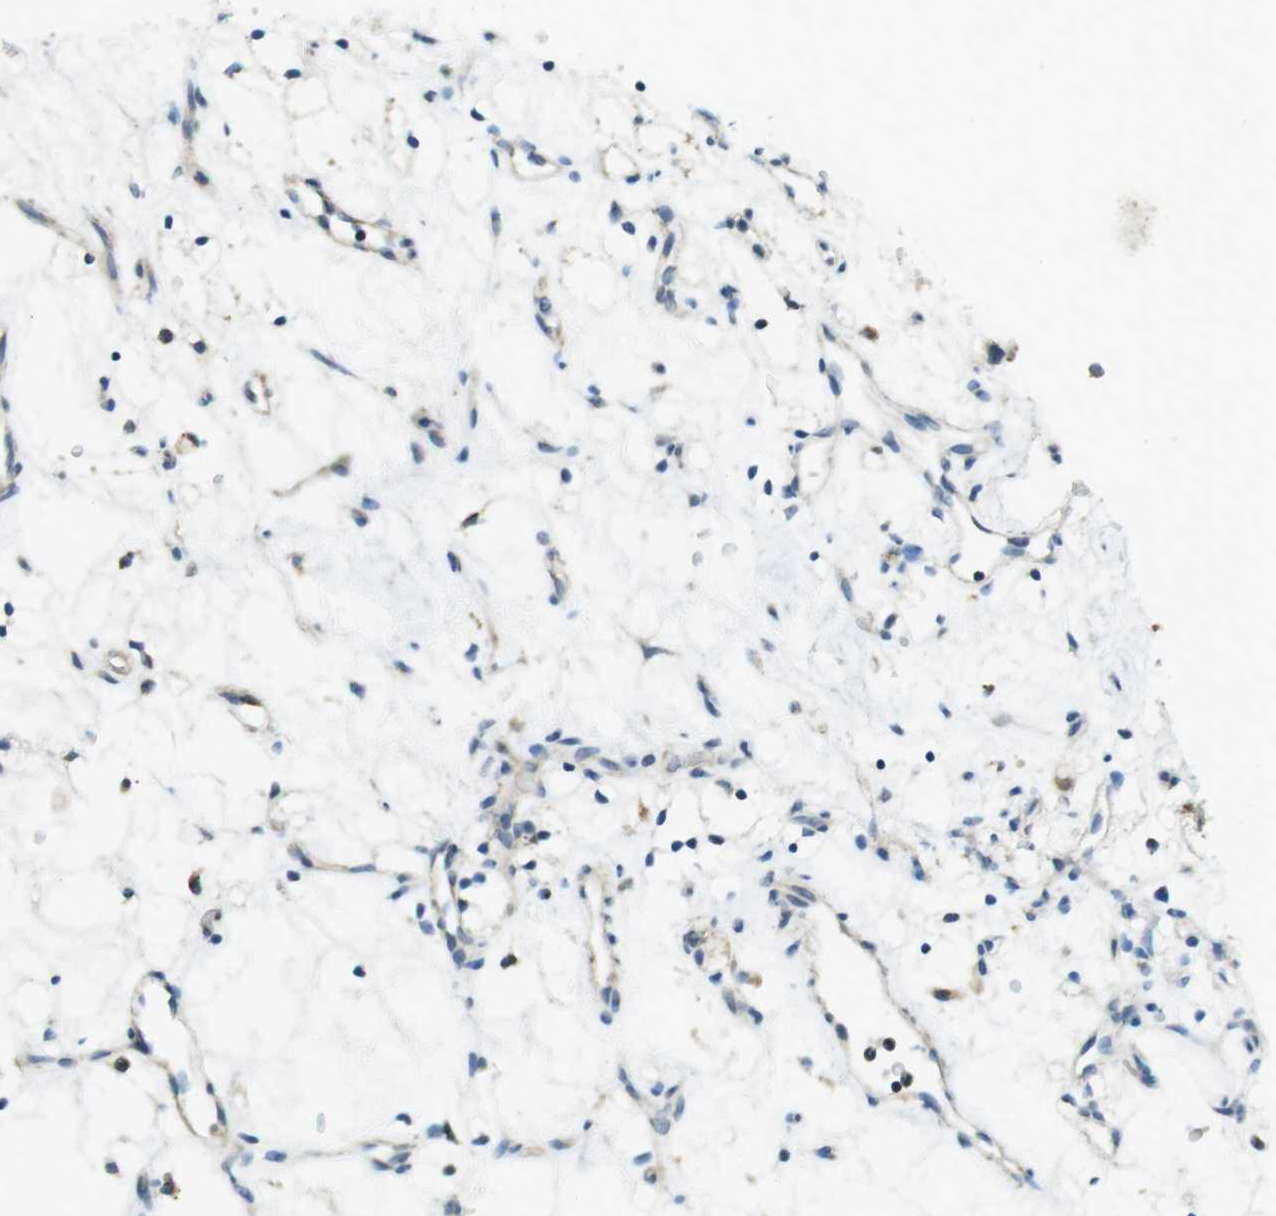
{"staining": {"intensity": "weak", "quantity": "<25%", "location": "cytoplasmic/membranous"}, "tissue": "renal cancer", "cell_type": "Tumor cells", "image_type": "cancer", "snomed": [{"axis": "morphology", "description": "Adenocarcinoma, NOS"}, {"axis": "topography", "description": "Kidney"}], "caption": "The immunohistochemistry (IHC) histopathology image has no significant staining in tumor cells of renal cancer (adenocarcinoma) tissue.", "gene": "BRI3BP", "patient": {"sex": "female", "age": 60}}